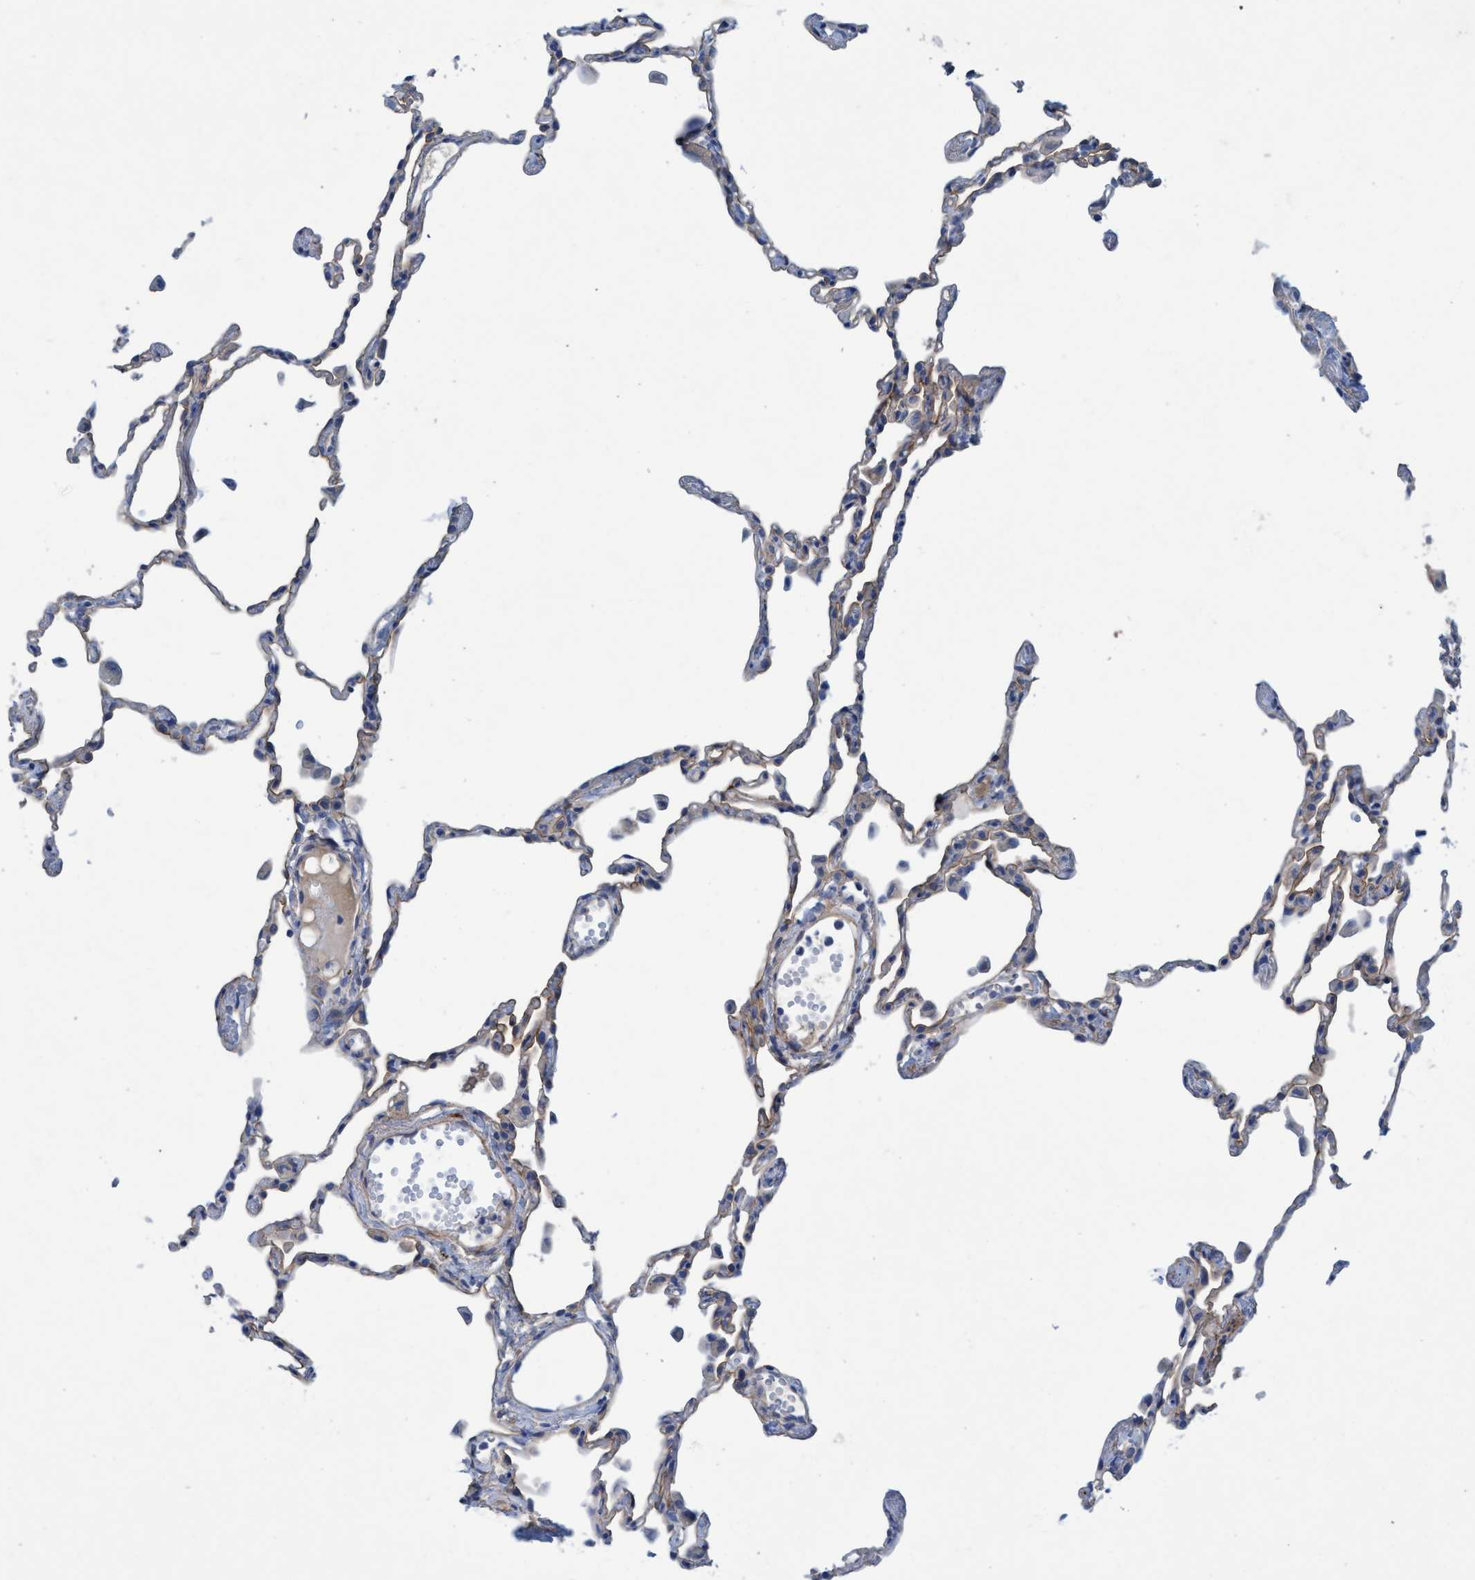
{"staining": {"intensity": "weak", "quantity": "<25%", "location": "cytoplasmic/membranous"}, "tissue": "lung", "cell_type": "Alveolar cells", "image_type": "normal", "snomed": [{"axis": "morphology", "description": "Normal tissue, NOS"}, {"axis": "topography", "description": "Lung"}], "caption": "The micrograph exhibits no staining of alveolar cells in benign lung. Brightfield microscopy of immunohistochemistry (IHC) stained with DAB (3,3'-diaminobenzidine) (brown) and hematoxylin (blue), captured at high magnification.", "gene": "GULP1", "patient": {"sex": "female", "age": 49}}